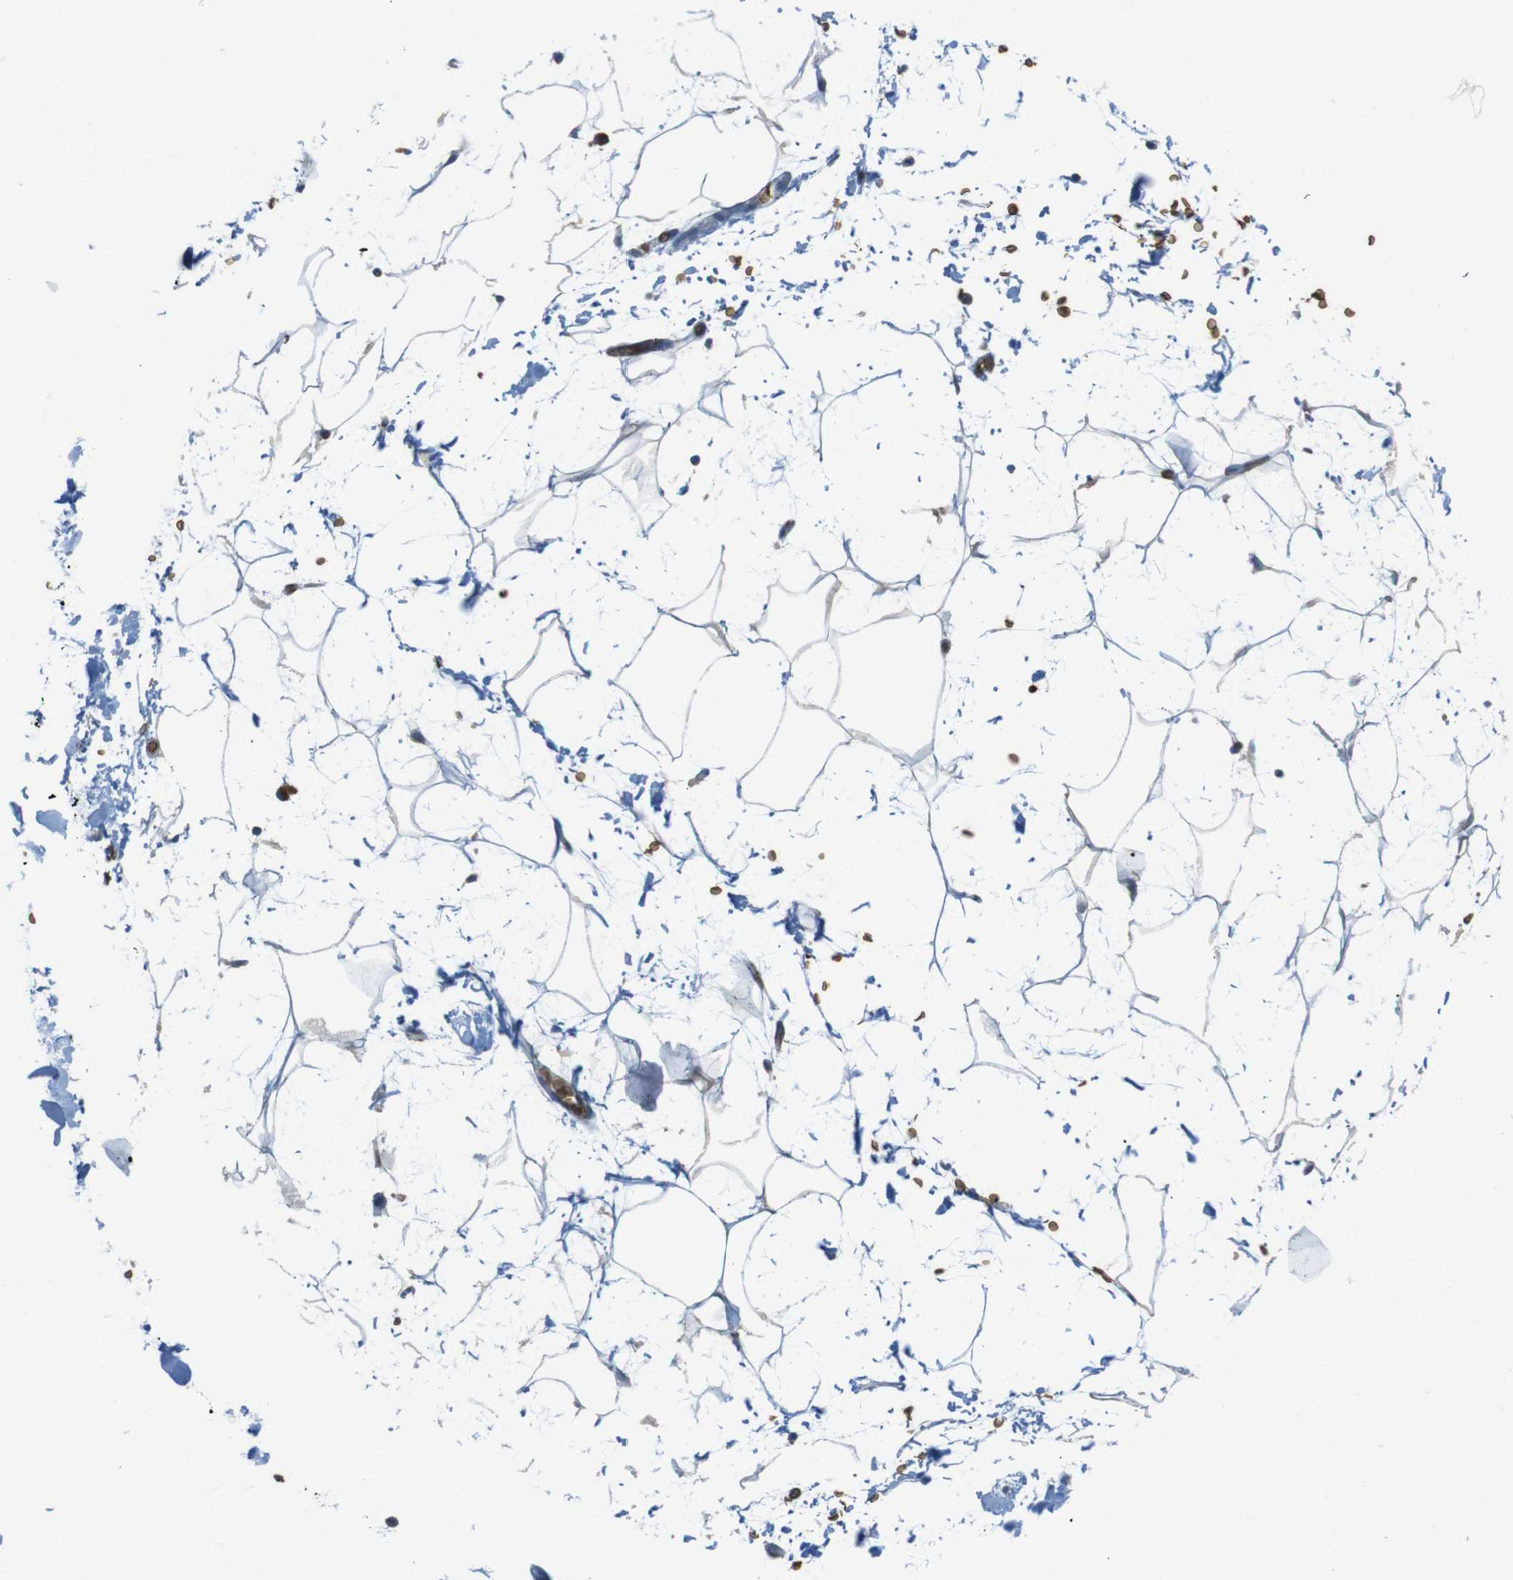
{"staining": {"intensity": "negative", "quantity": "none", "location": "none"}, "tissue": "adipose tissue", "cell_type": "Adipocytes", "image_type": "normal", "snomed": [{"axis": "morphology", "description": "Normal tissue, NOS"}, {"axis": "topography", "description": "Soft tissue"}], "caption": "Immunohistochemical staining of normal human adipose tissue exhibits no significant expression in adipocytes.", "gene": "GYPA", "patient": {"sex": "male", "age": 72}}